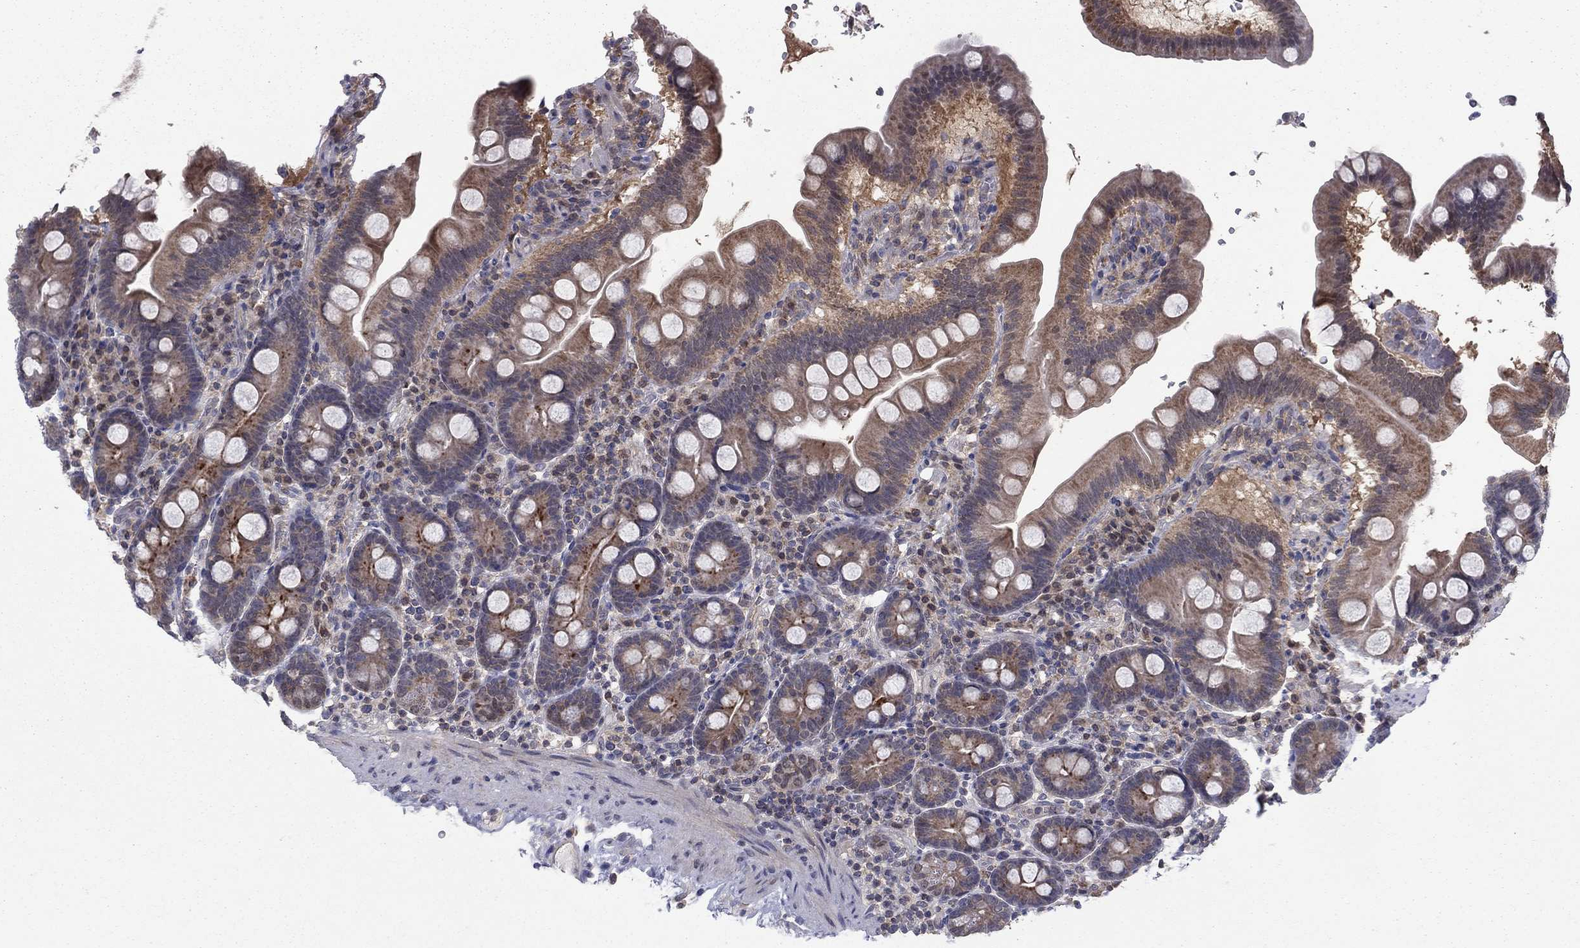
{"staining": {"intensity": "strong", "quantity": "<25%", "location": "cytoplasmic/membranous"}, "tissue": "duodenum", "cell_type": "Glandular cells", "image_type": "normal", "snomed": [{"axis": "morphology", "description": "Normal tissue, NOS"}, {"axis": "topography", "description": "Duodenum"}], "caption": "Immunohistochemical staining of benign human duodenum shows medium levels of strong cytoplasmic/membranous positivity in approximately <25% of glandular cells. (DAB (3,3'-diaminobenzidine) IHC with brightfield microscopy, high magnification).", "gene": "GRHPR", "patient": {"sex": "male", "age": 59}}